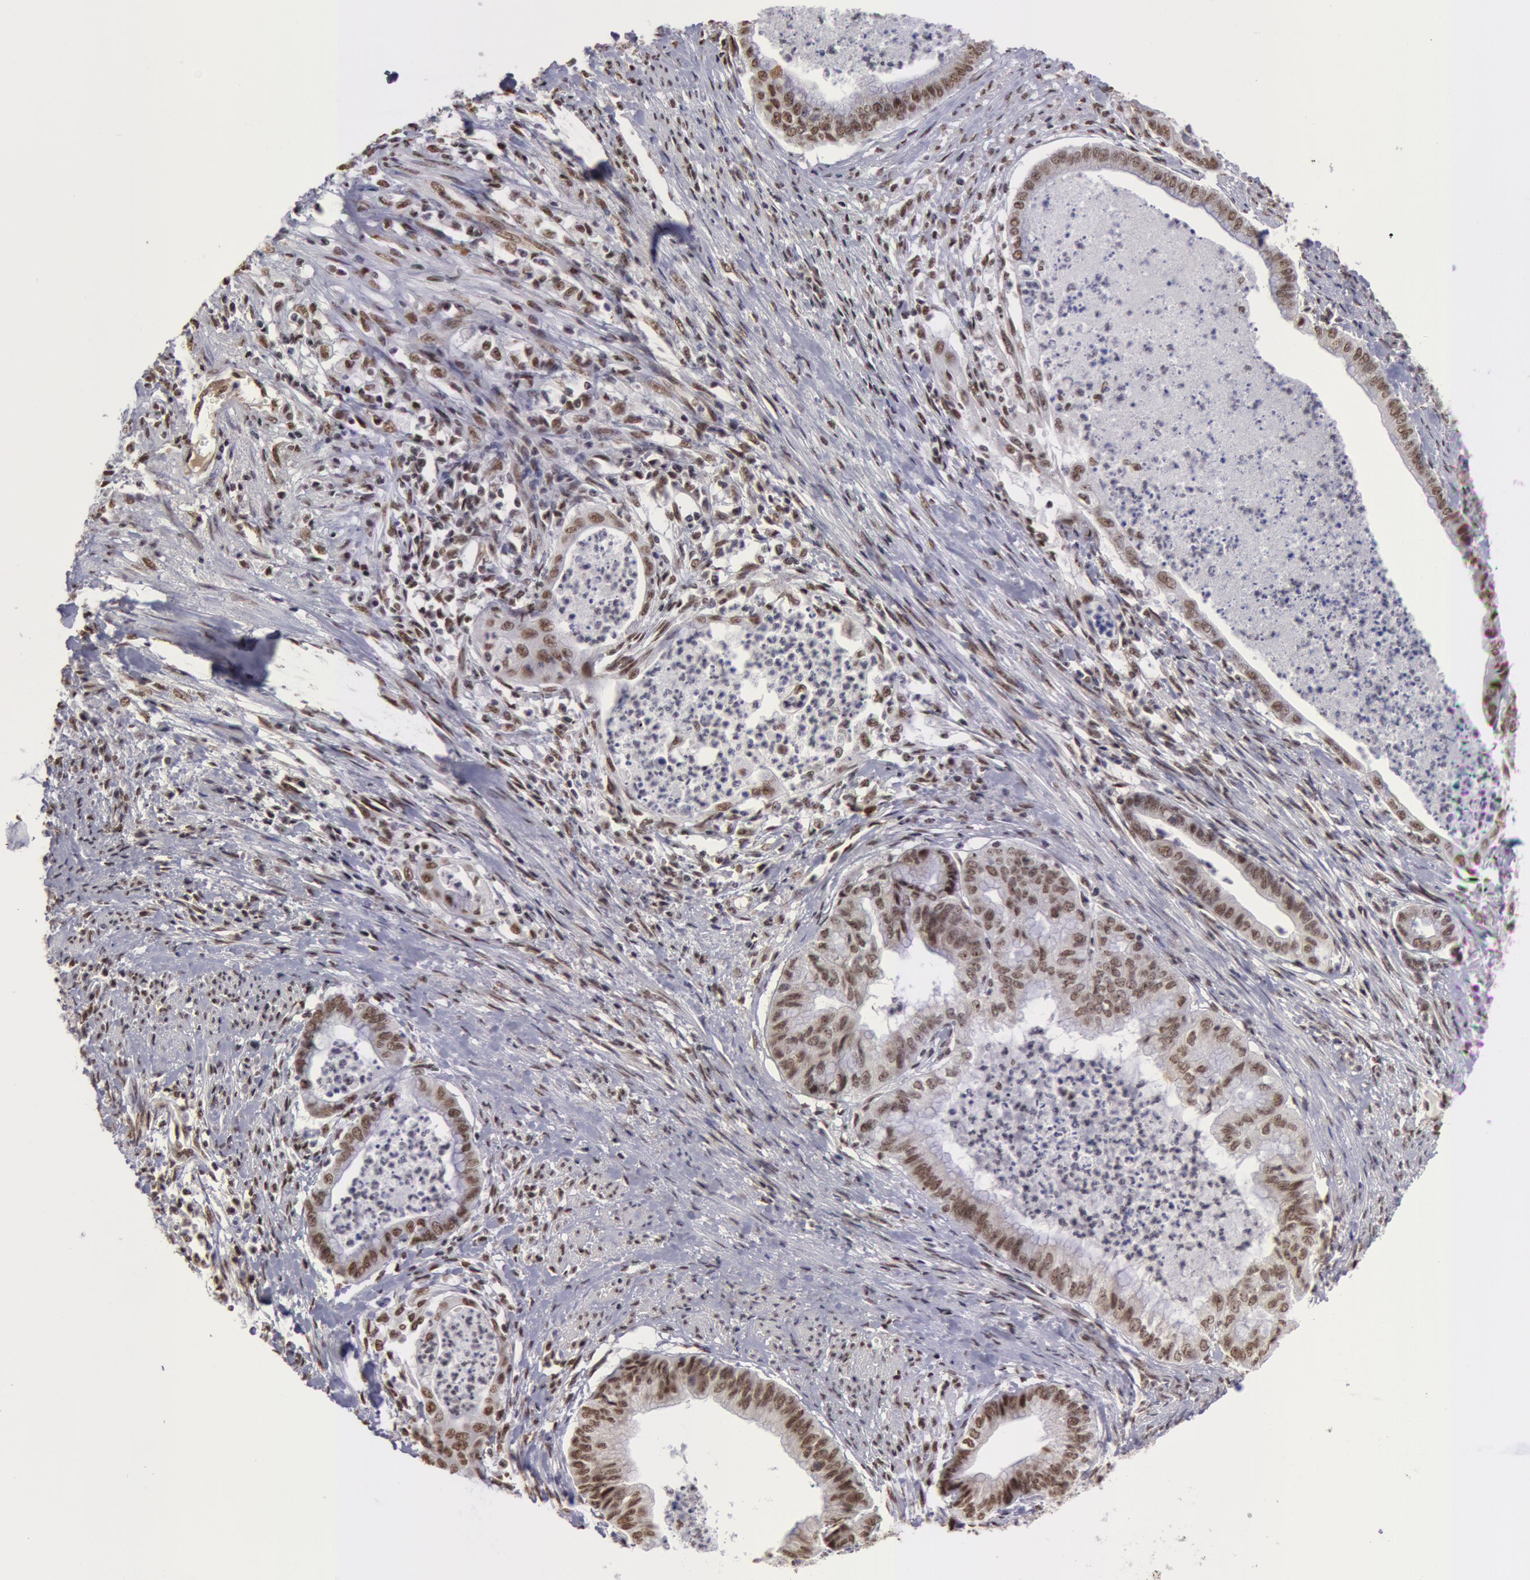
{"staining": {"intensity": "weak", "quantity": "25%-75%", "location": "cytoplasmic/membranous,nuclear"}, "tissue": "endometrial cancer", "cell_type": "Tumor cells", "image_type": "cancer", "snomed": [{"axis": "morphology", "description": "Necrosis, NOS"}, {"axis": "morphology", "description": "Adenocarcinoma, NOS"}, {"axis": "topography", "description": "Endometrium"}], "caption": "Endometrial cancer (adenocarcinoma) stained with IHC displays weak cytoplasmic/membranous and nuclear positivity in approximately 25%-75% of tumor cells.", "gene": "VRTN", "patient": {"sex": "female", "age": 79}}